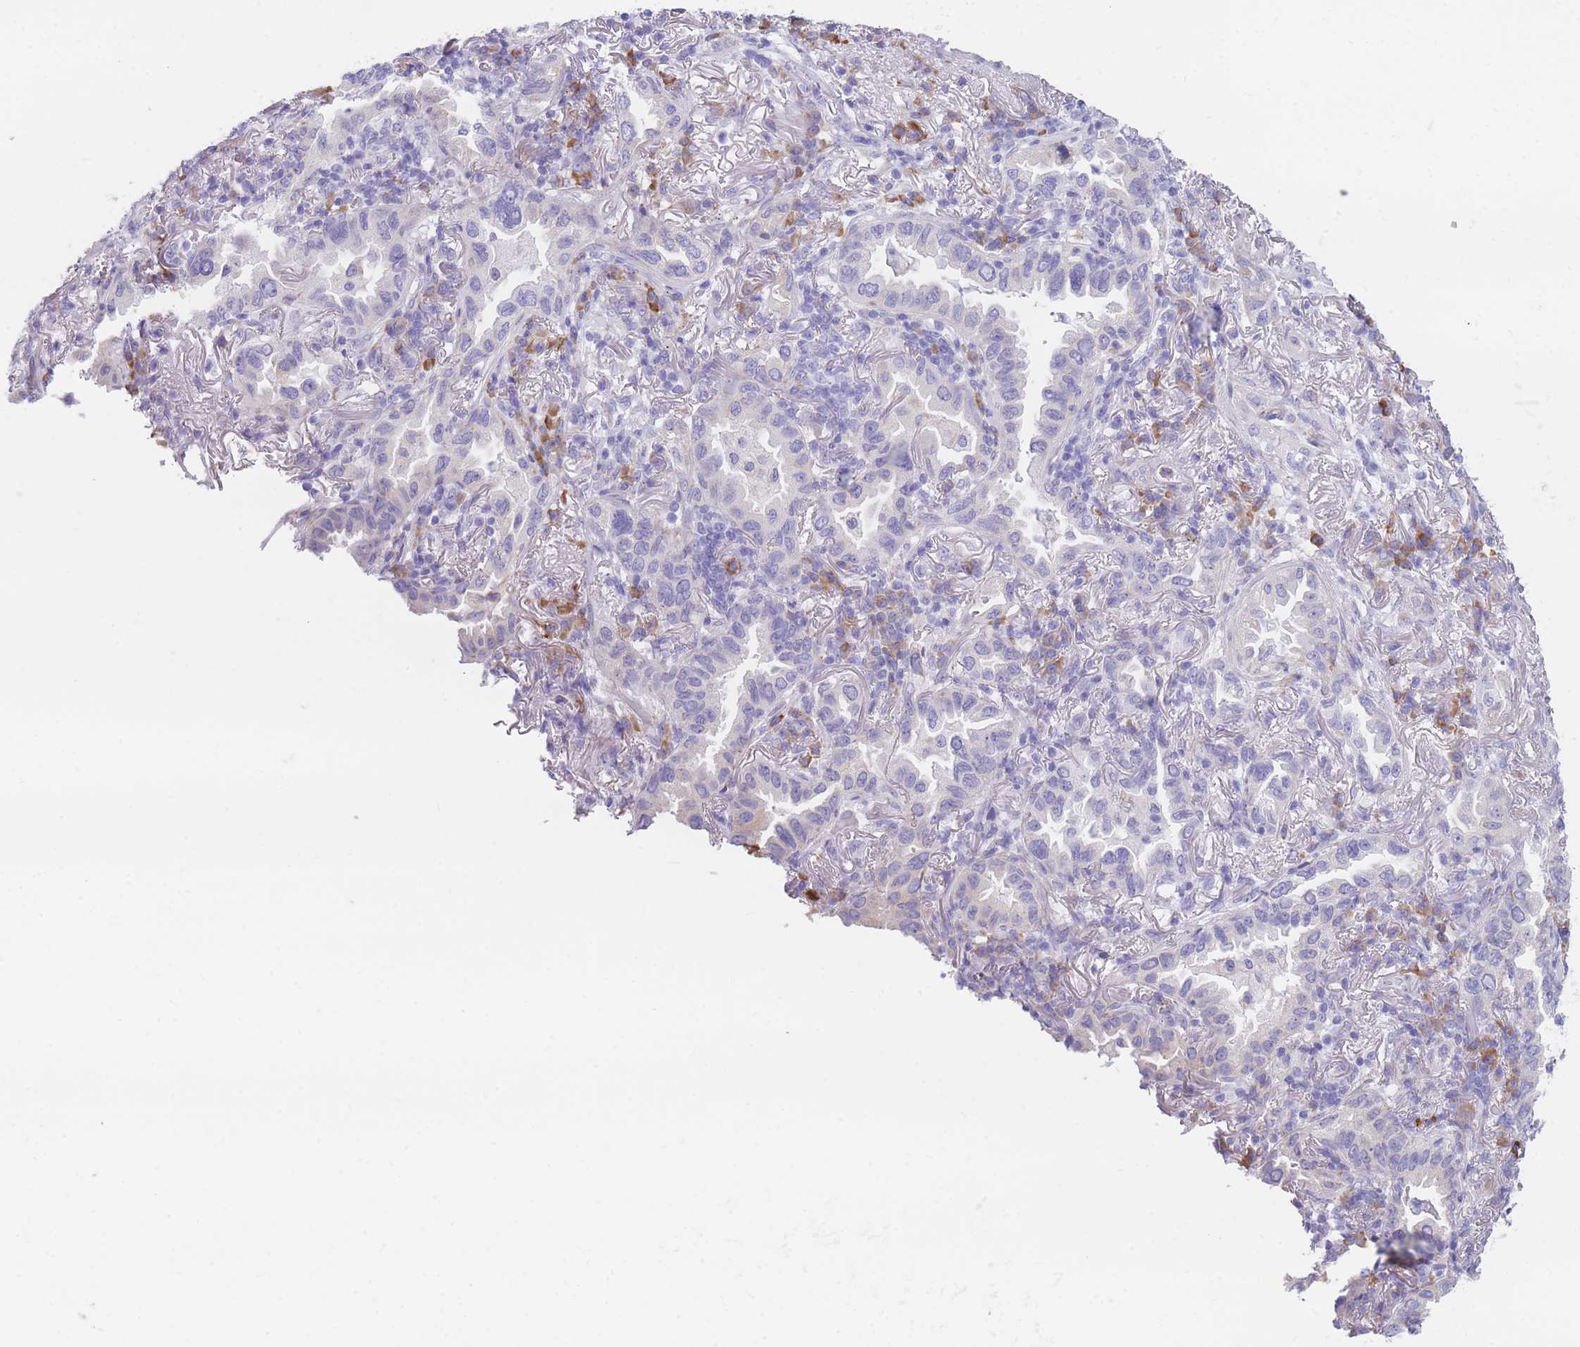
{"staining": {"intensity": "negative", "quantity": "none", "location": "none"}, "tissue": "lung cancer", "cell_type": "Tumor cells", "image_type": "cancer", "snomed": [{"axis": "morphology", "description": "Adenocarcinoma, NOS"}, {"axis": "topography", "description": "Lung"}], "caption": "Immunohistochemical staining of human lung adenocarcinoma exhibits no significant positivity in tumor cells. The staining was performed using DAB to visualize the protein expression in brown, while the nuclei were stained in blue with hematoxylin (Magnification: 20x).", "gene": "XKR8", "patient": {"sex": "female", "age": 69}}